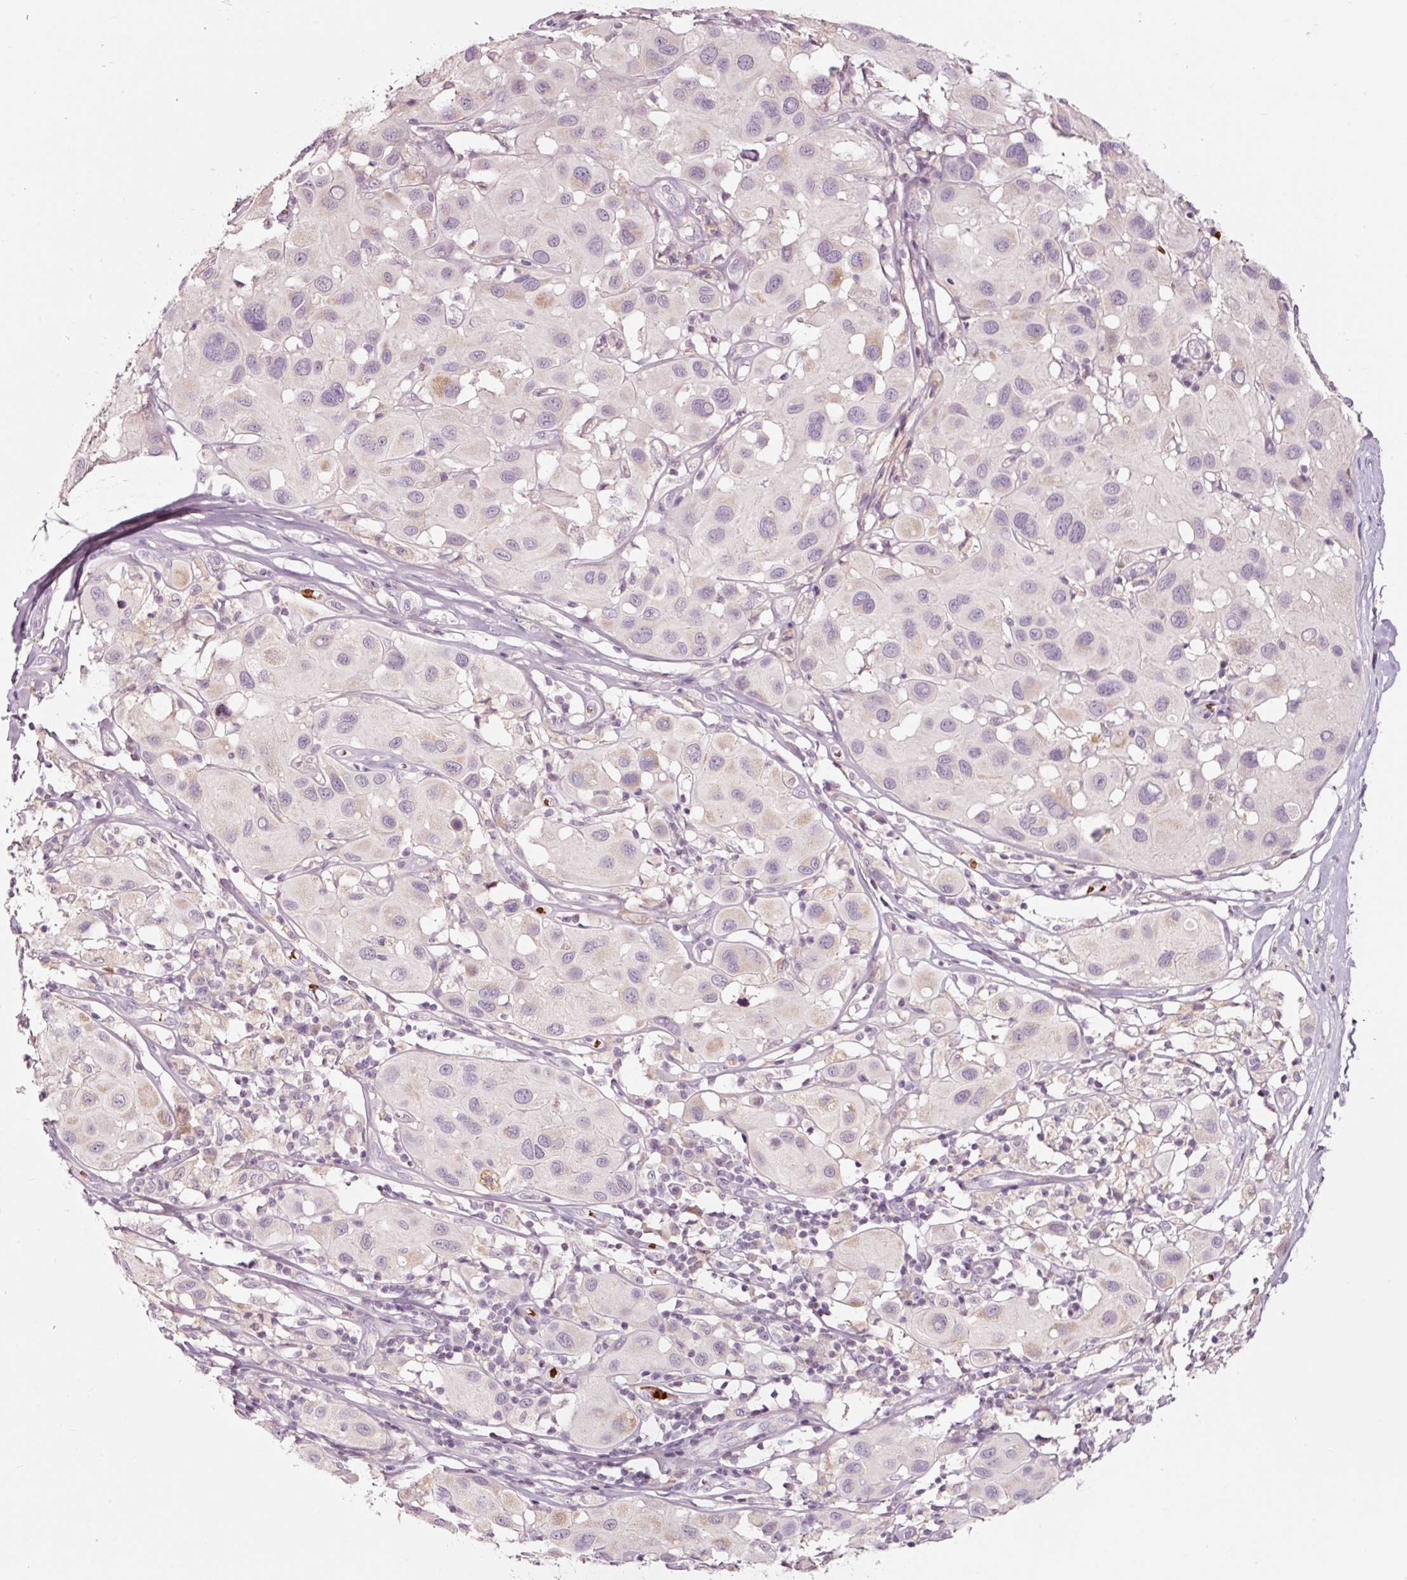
{"staining": {"intensity": "negative", "quantity": "none", "location": "none"}, "tissue": "melanoma", "cell_type": "Tumor cells", "image_type": "cancer", "snomed": [{"axis": "morphology", "description": "Malignant melanoma, Metastatic site"}, {"axis": "topography", "description": "Skin"}], "caption": "Histopathology image shows no significant protein expression in tumor cells of malignant melanoma (metastatic site). (Brightfield microscopy of DAB immunohistochemistry at high magnification).", "gene": "LDHAL6B", "patient": {"sex": "male", "age": 41}}